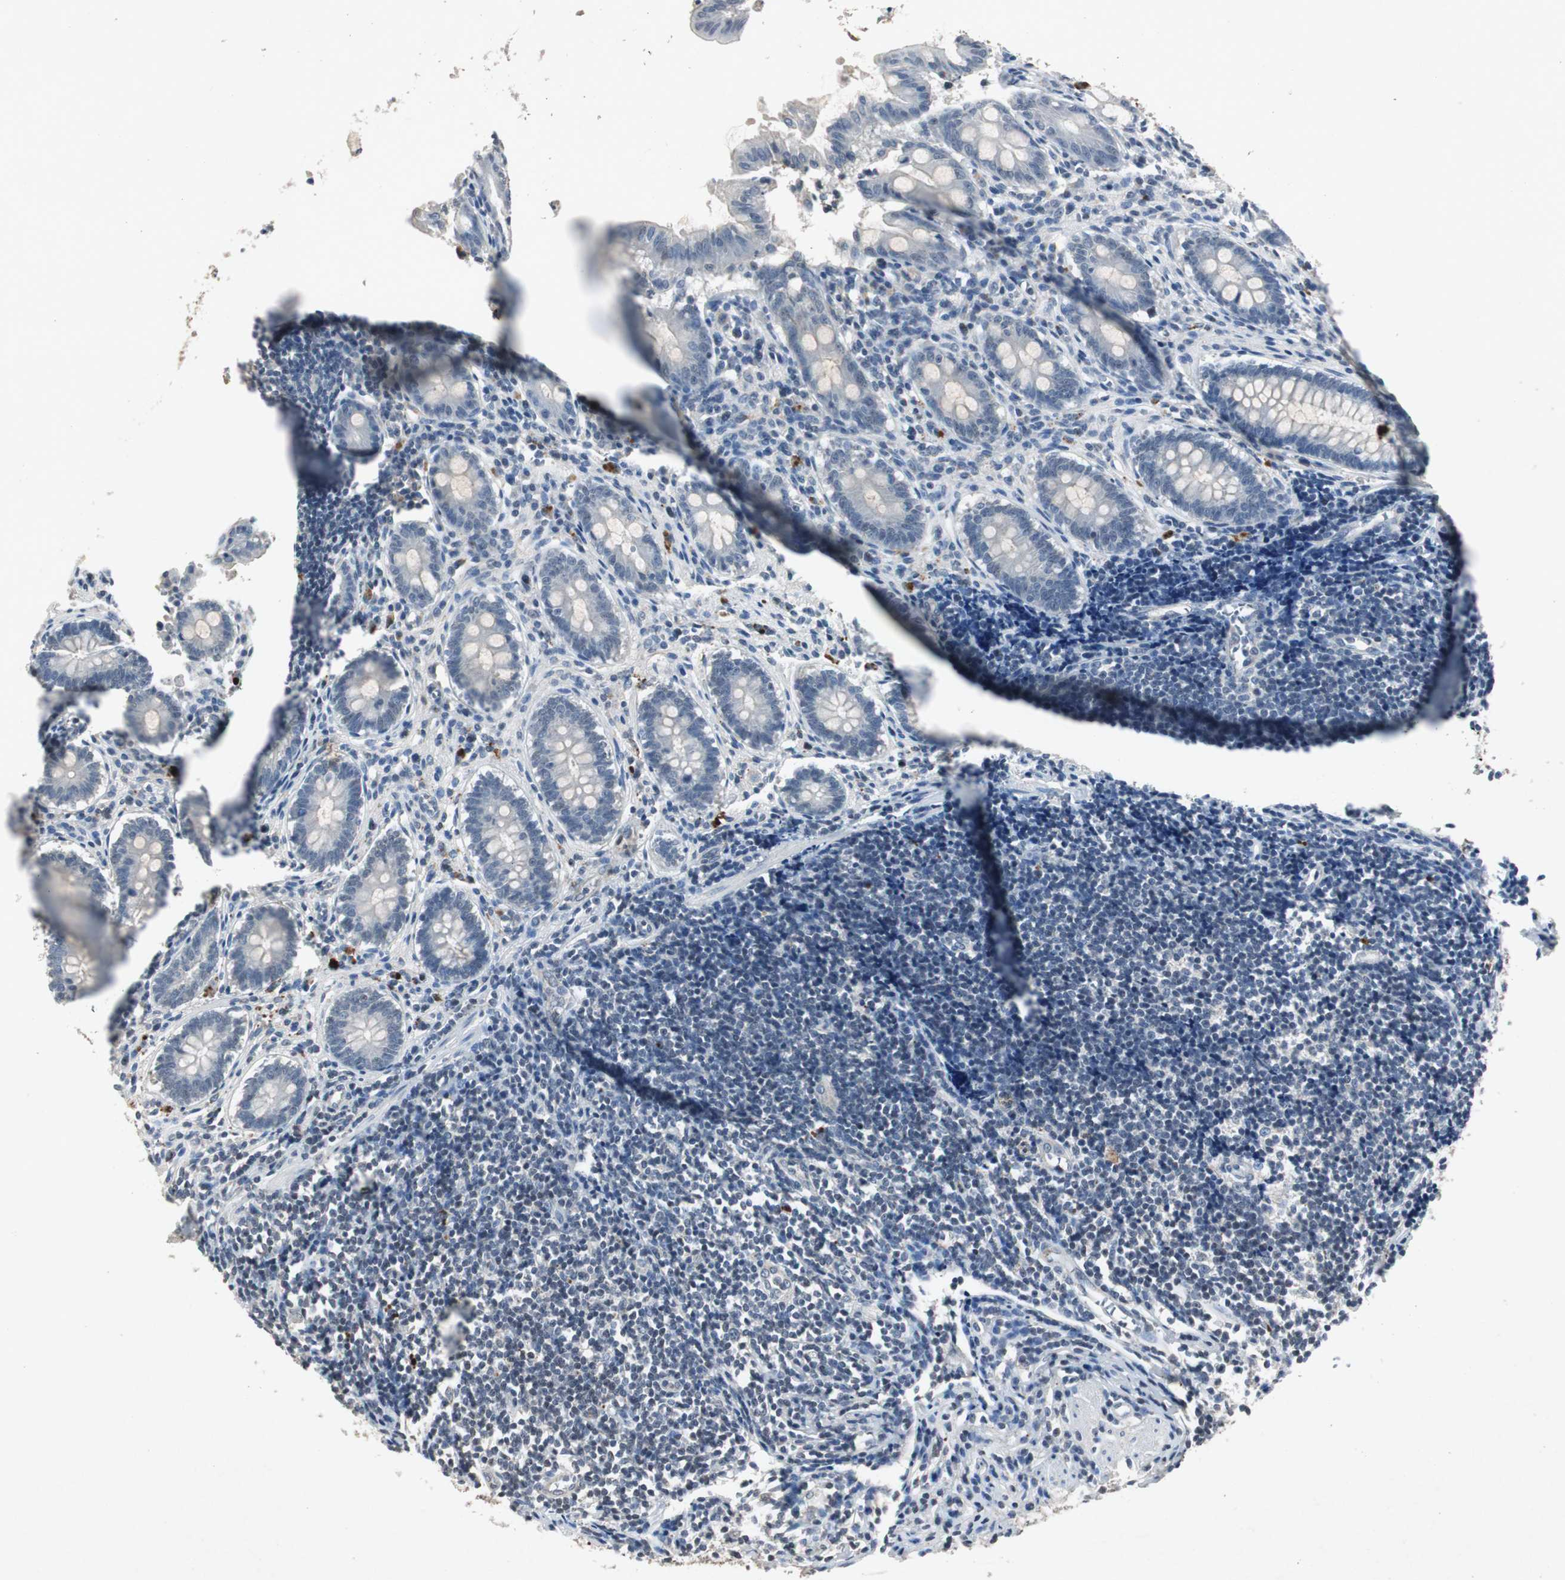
{"staining": {"intensity": "negative", "quantity": "none", "location": "none"}, "tissue": "appendix", "cell_type": "Glandular cells", "image_type": "normal", "snomed": [{"axis": "morphology", "description": "Normal tissue, NOS"}, {"axis": "topography", "description": "Appendix"}], "caption": "IHC histopathology image of benign appendix: human appendix stained with DAB exhibits no significant protein expression in glandular cells. (DAB immunohistochemistry (IHC) visualized using brightfield microscopy, high magnification).", "gene": "ADNP2", "patient": {"sex": "female", "age": 50}}